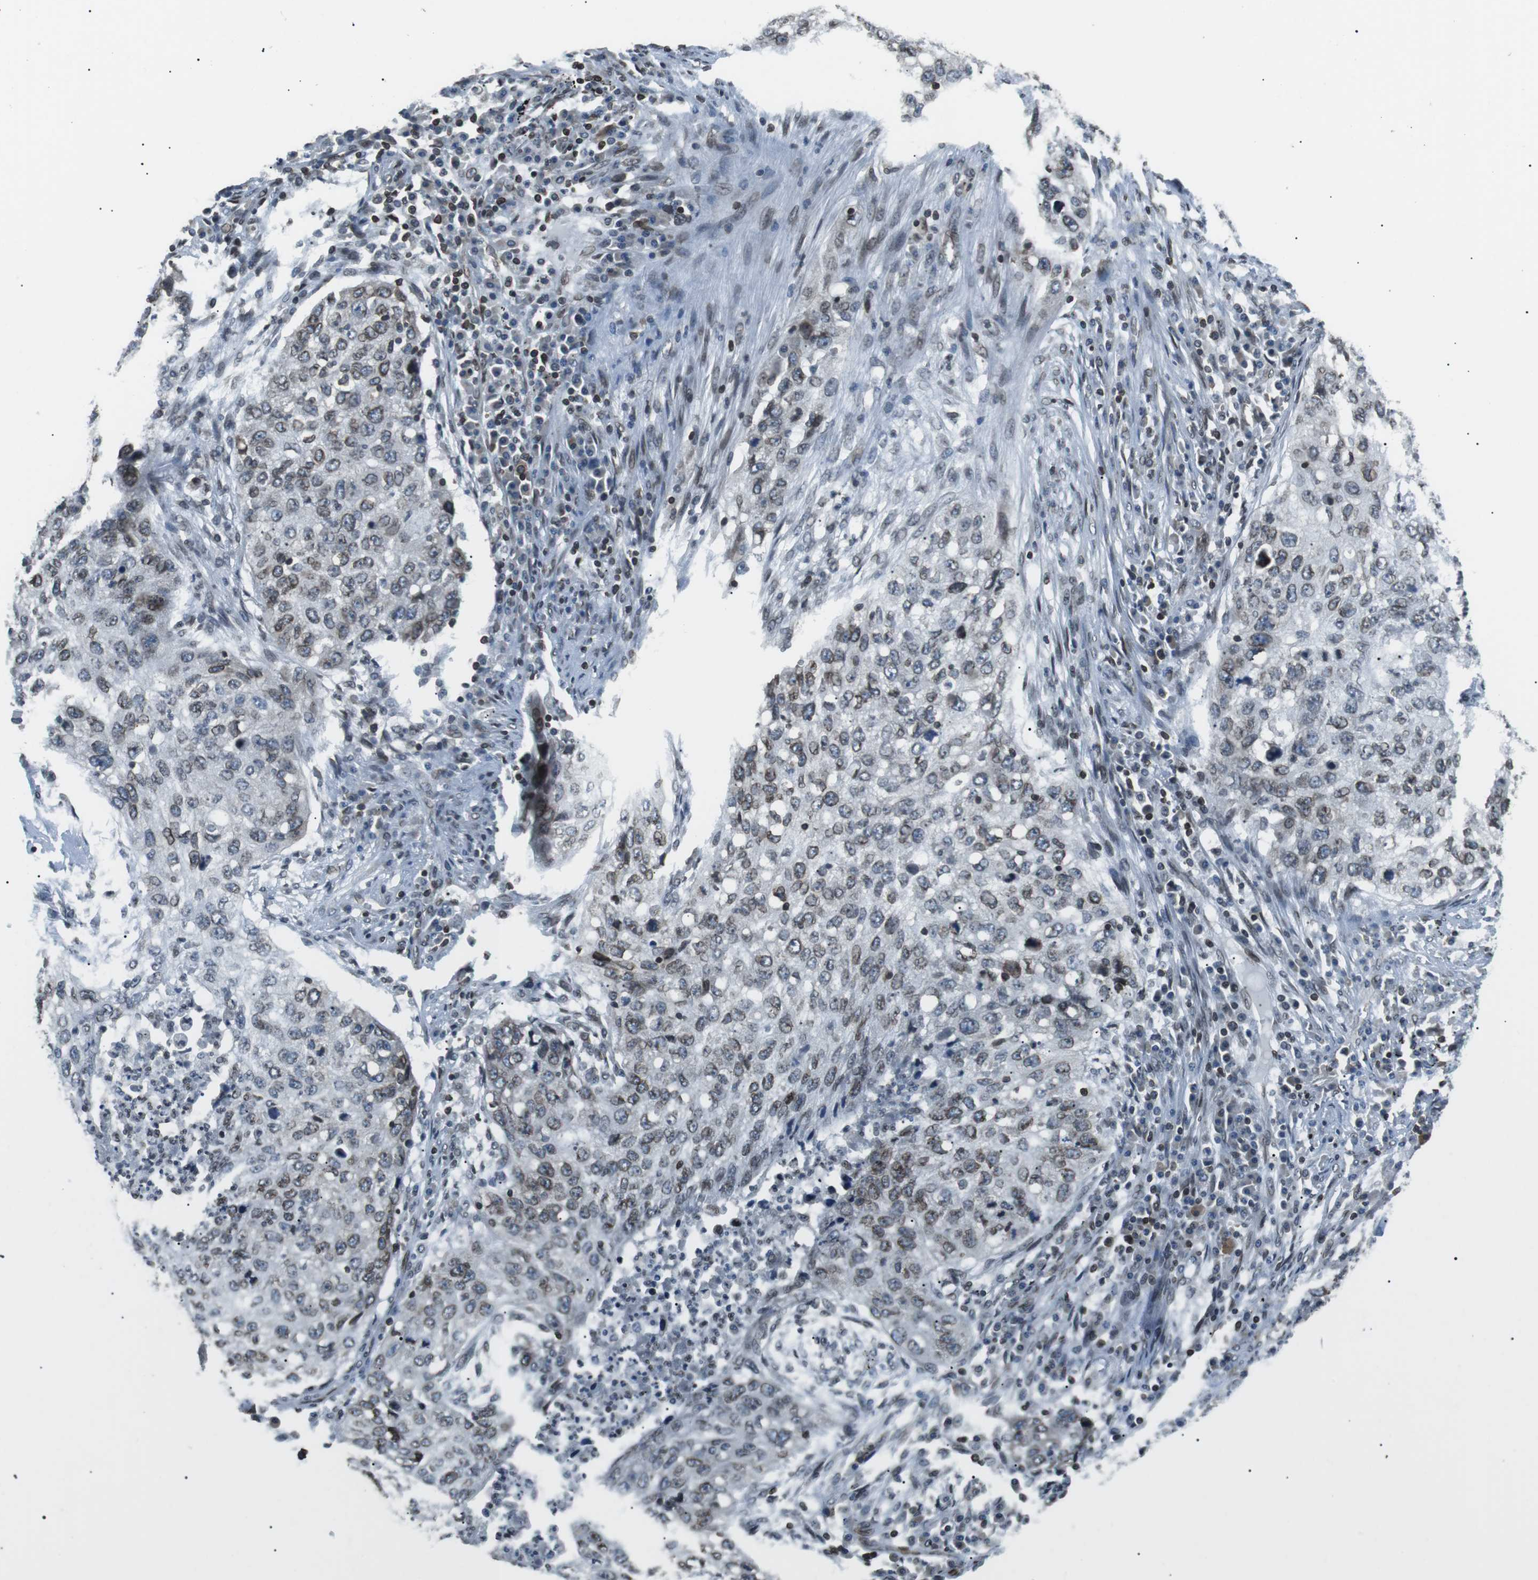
{"staining": {"intensity": "weak", "quantity": ">75%", "location": "cytoplasmic/membranous,nuclear"}, "tissue": "lung cancer", "cell_type": "Tumor cells", "image_type": "cancer", "snomed": [{"axis": "morphology", "description": "Squamous cell carcinoma, NOS"}, {"axis": "topography", "description": "Lung"}], "caption": "Tumor cells exhibit low levels of weak cytoplasmic/membranous and nuclear staining in approximately >75% of cells in human squamous cell carcinoma (lung). (brown staining indicates protein expression, while blue staining denotes nuclei).", "gene": "TMX4", "patient": {"sex": "female", "age": 63}}